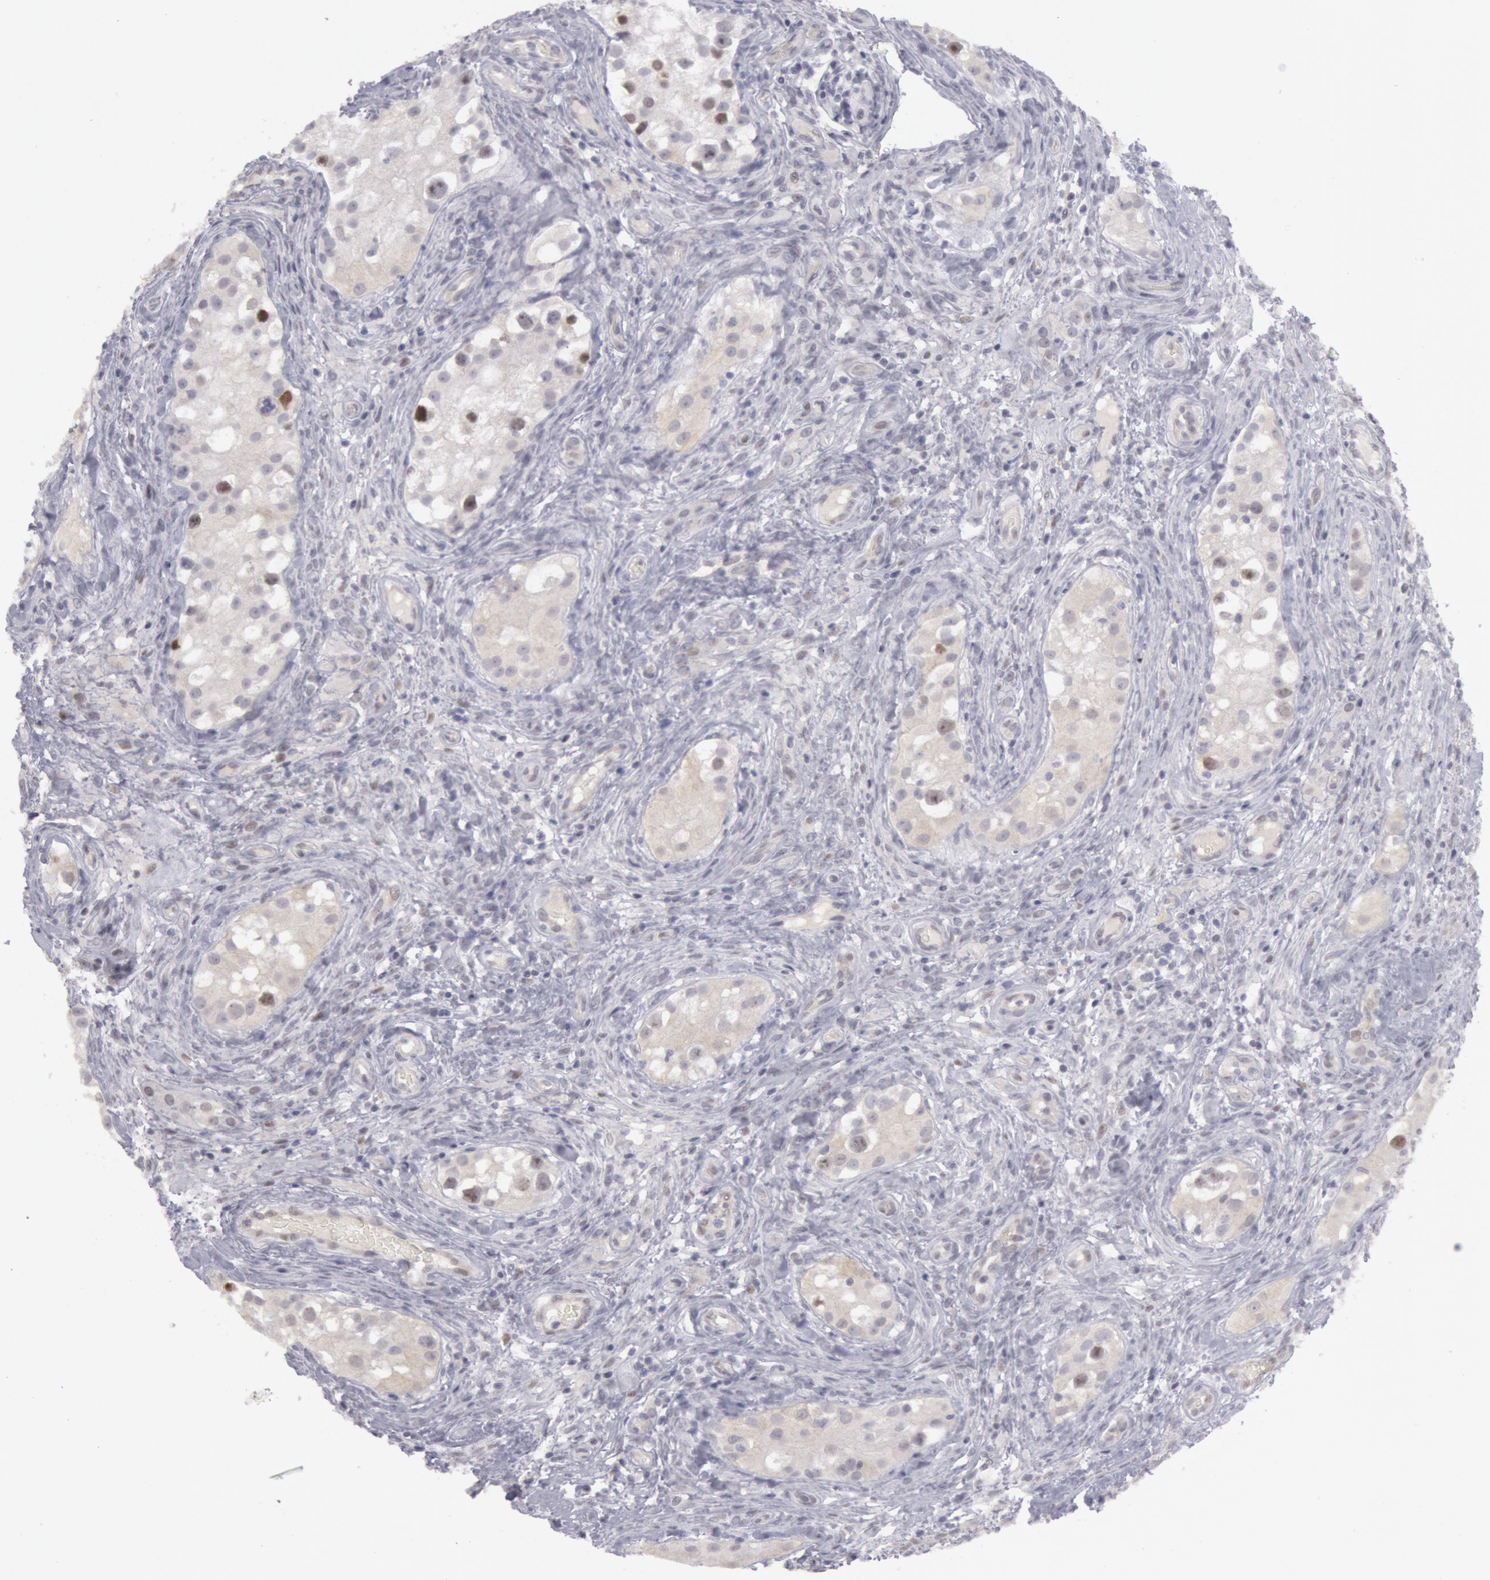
{"staining": {"intensity": "negative", "quantity": "none", "location": "none"}, "tissue": "testis cancer", "cell_type": "Tumor cells", "image_type": "cancer", "snomed": [{"axis": "morphology", "description": "Carcinoma, Embryonal, NOS"}, {"axis": "topography", "description": "Testis"}], "caption": "Tumor cells are negative for protein expression in human embryonal carcinoma (testis).", "gene": "JOSD1", "patient": {"sex": "male", "age": 31}}